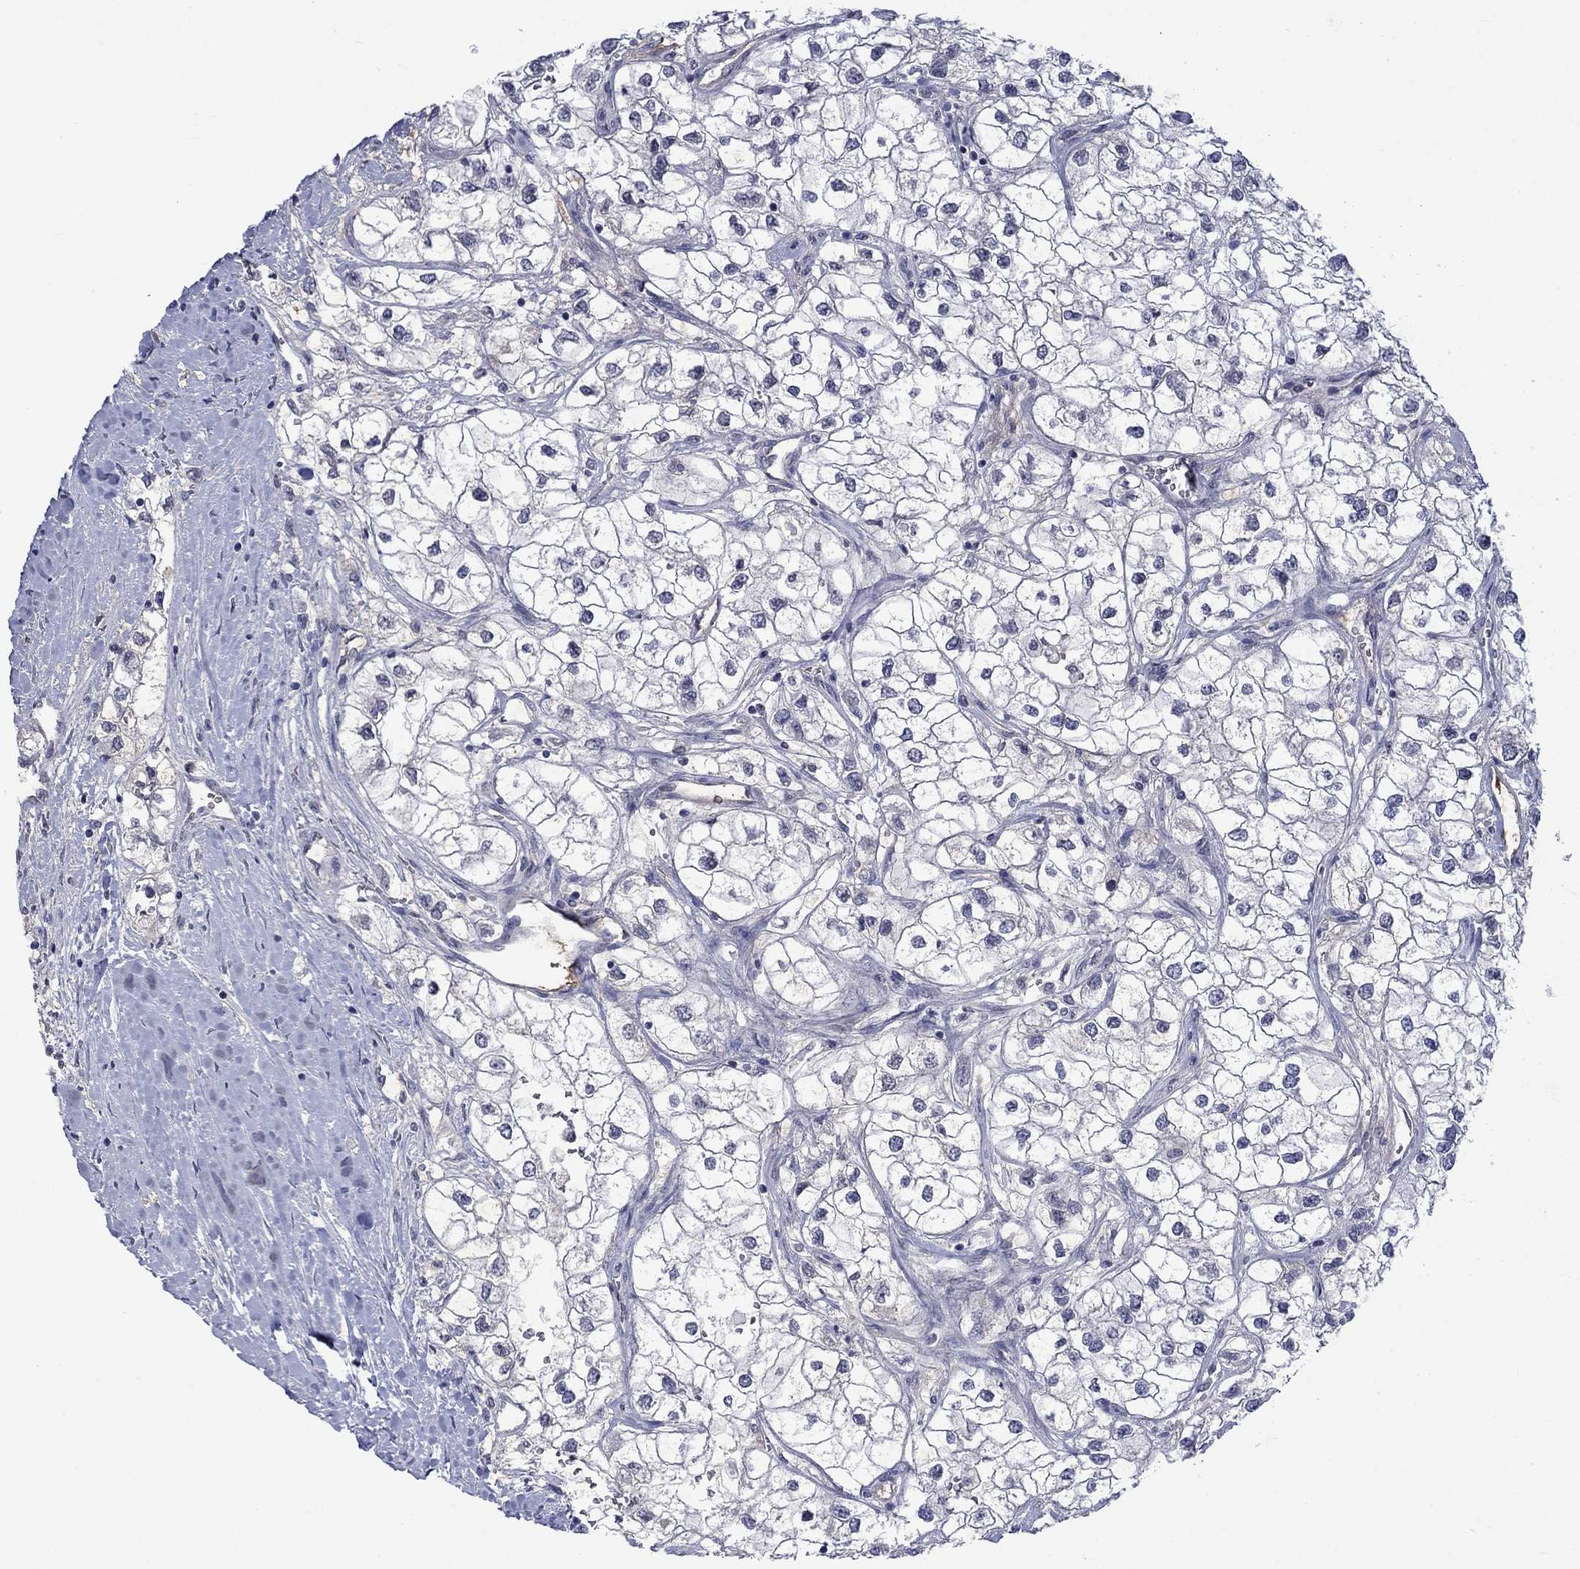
{"staining": {"intensity": "negative", "quantity": "none", "location": "none"}, "tissue": "renal cancer", "cell_type": "Tumor cells", "image_type": "cancer", "snomed": [{"axis": "morphology", "description": "Adenocarcinoma, NOS"}, {"axis": "topography", "description": "Kidney"}], "caption": "A high-resolution histopathology image shows immunohistochemistry (IHC) staining of renal adenocarcinoma, which demonstrates no significant staining in tumor cells.", "gene": "NSMF", "patient": {"sex": "male", "age": 59}}